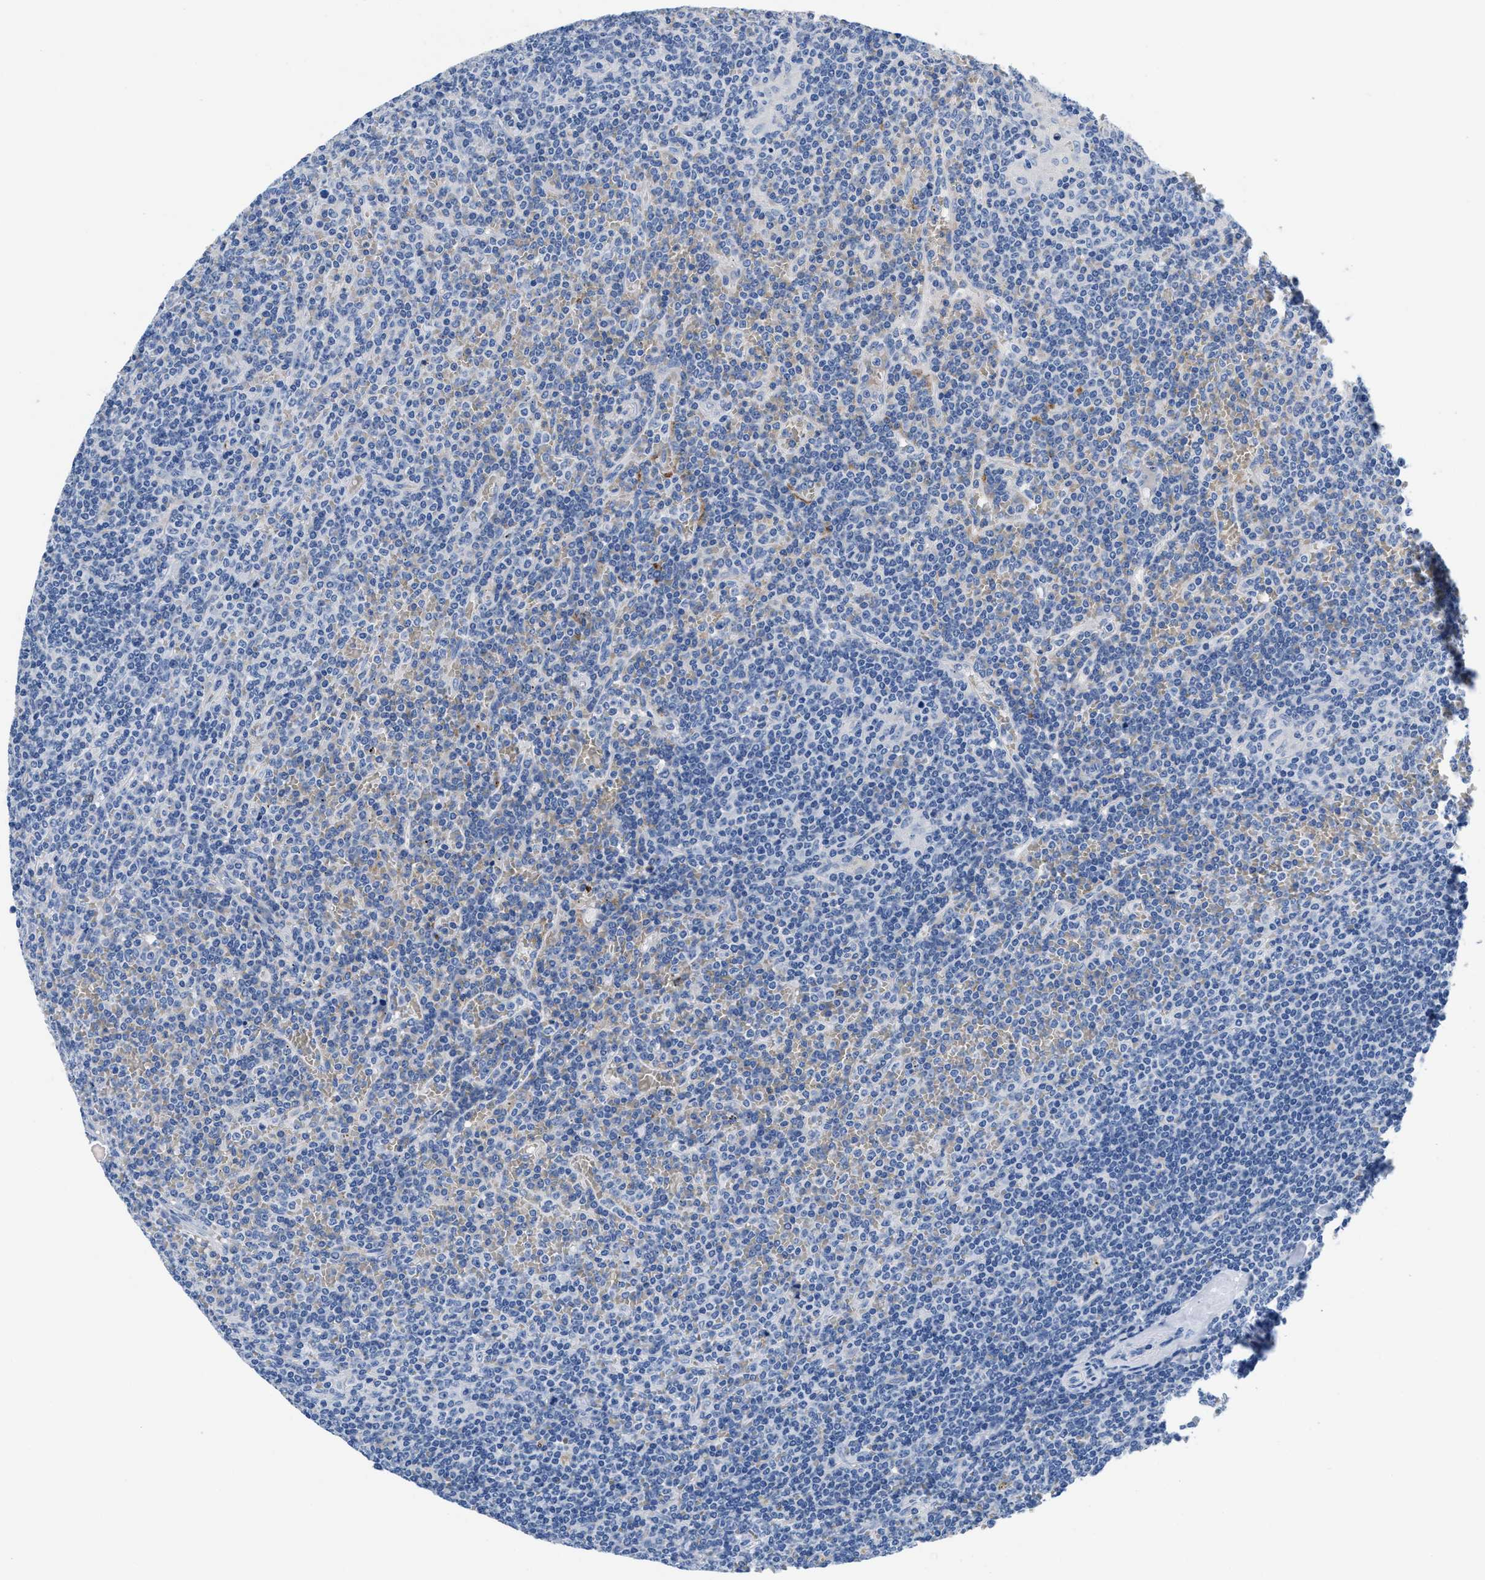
{"staining": {"intensity": "negative", "quantity": "none", "location": "none"}, "tissue": "lymphoma", "cell_type": "Tumor cells", "image_type": "cancer", "snomed": [{"axis": "morphology", "description": "Malignant lymphoma, non-Hodgkin's type, Low grade"}, {"axis": "topography", "description": "Spleen"}], "caption": "Photomicrograph shows no protein staining in tumor cells of malignant lymphoma, non-Hodgkin's type (low-grade) tissue. The staining is performed using DAB (3,3'-diaminobenzidine) brown chromogen with nuclei counter-stained in using hematoxylin.", "gene": "SLFN13", "patient": {"sex": "female", "age": 19}}